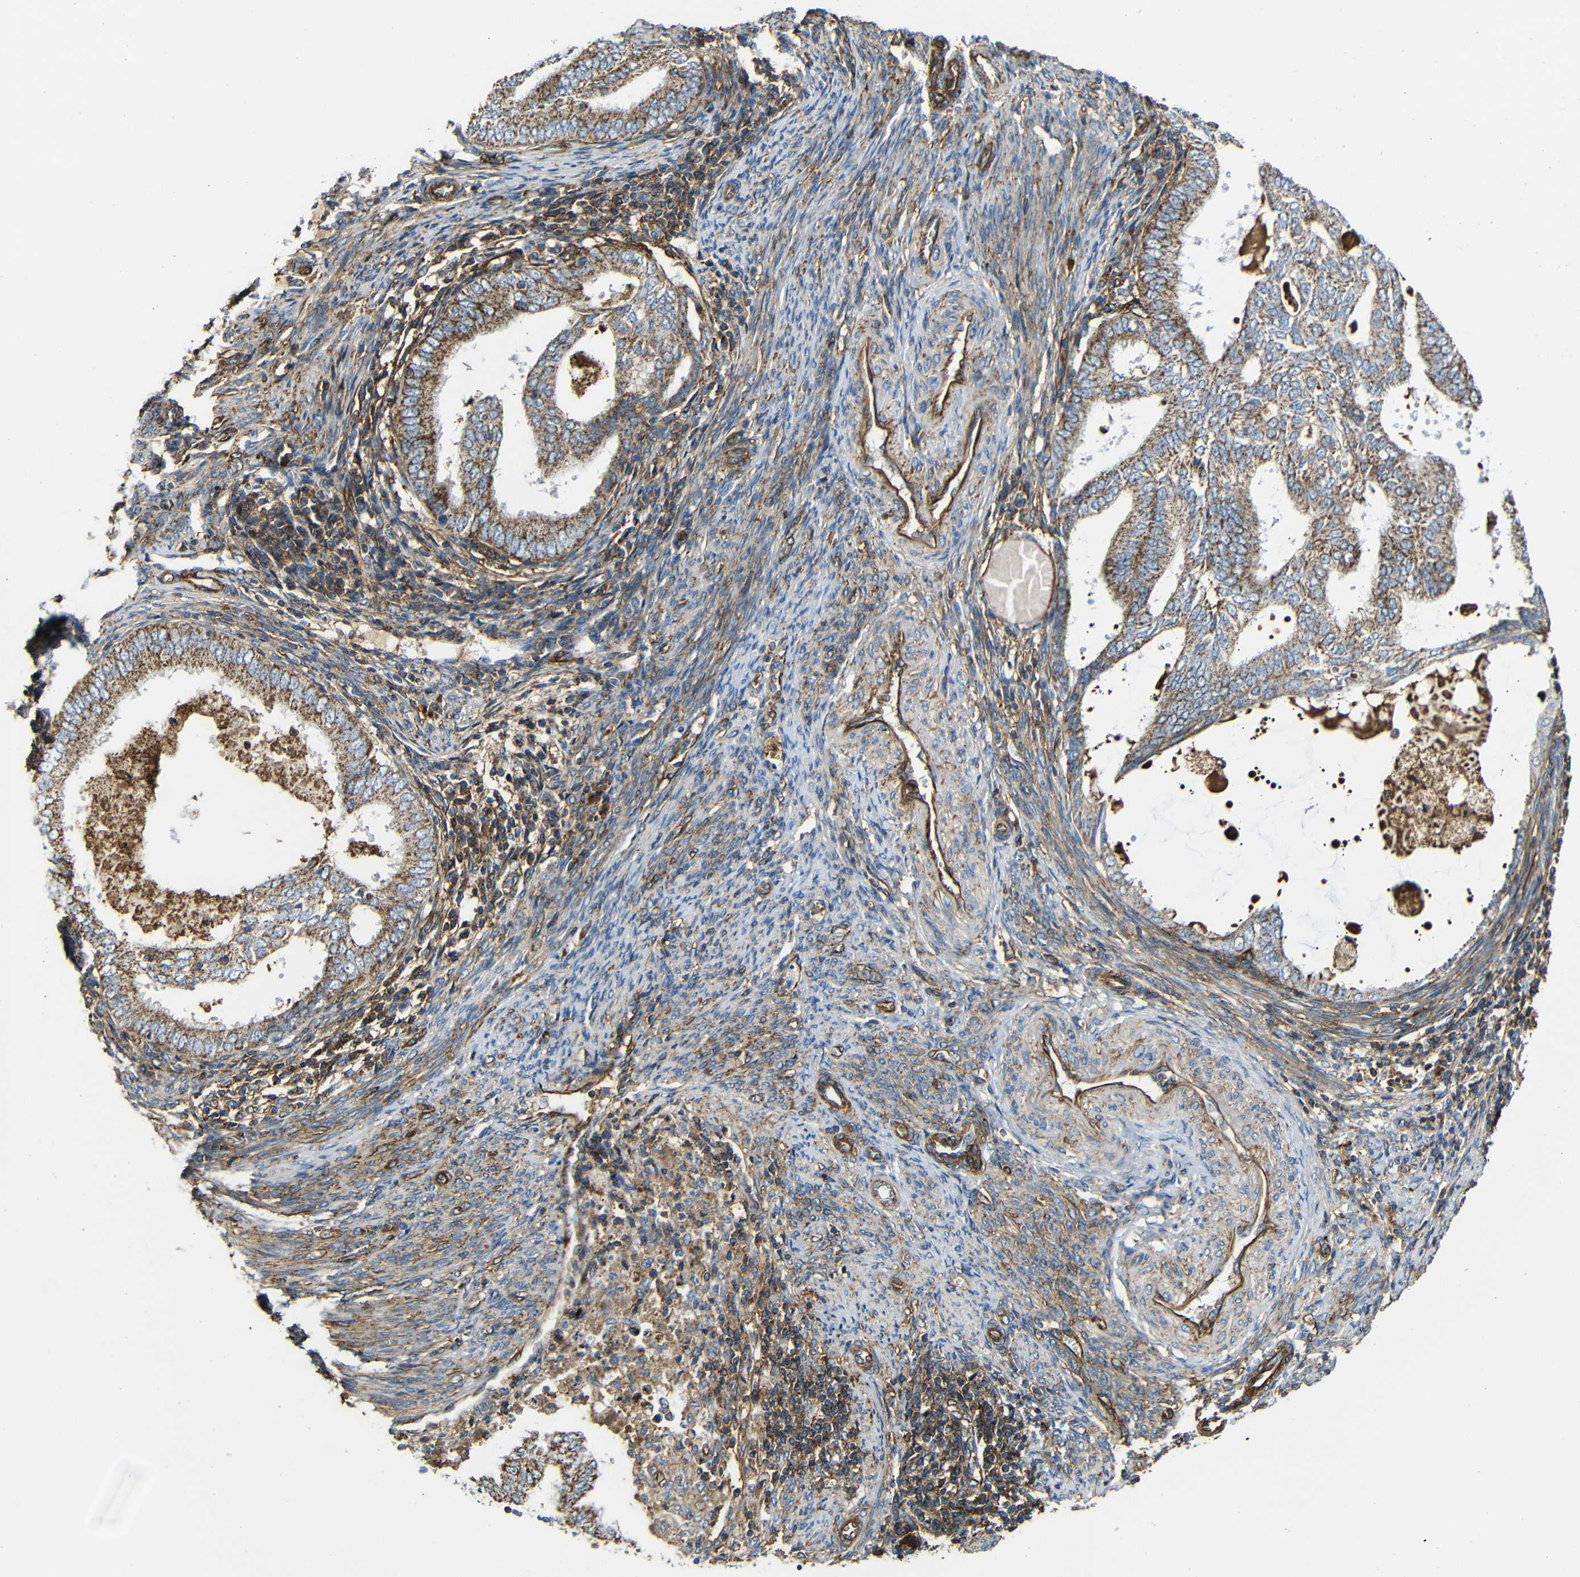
{"staining": {"intensity": "moderate", "quantity": ">75%", "location": "cytoplasmic/membranous"}, "tissue": "endometrial cancer", "cell_type": "Tumor cells", "image_type": "cancer", "snomed": [{"axis": "morphology", "description": "Adenocarcinoma, NOS"}, {"axis": "topography", "description": "Endometrium"}], "caption": "IHC (DAB) staining of human endometrial cancer demonstrates moderate cytoplasmic/membranous protein expression in approximately >75% of tumor cells.", "gene": "IGSF10", "patient": {"sex": "female", "age": 58}}